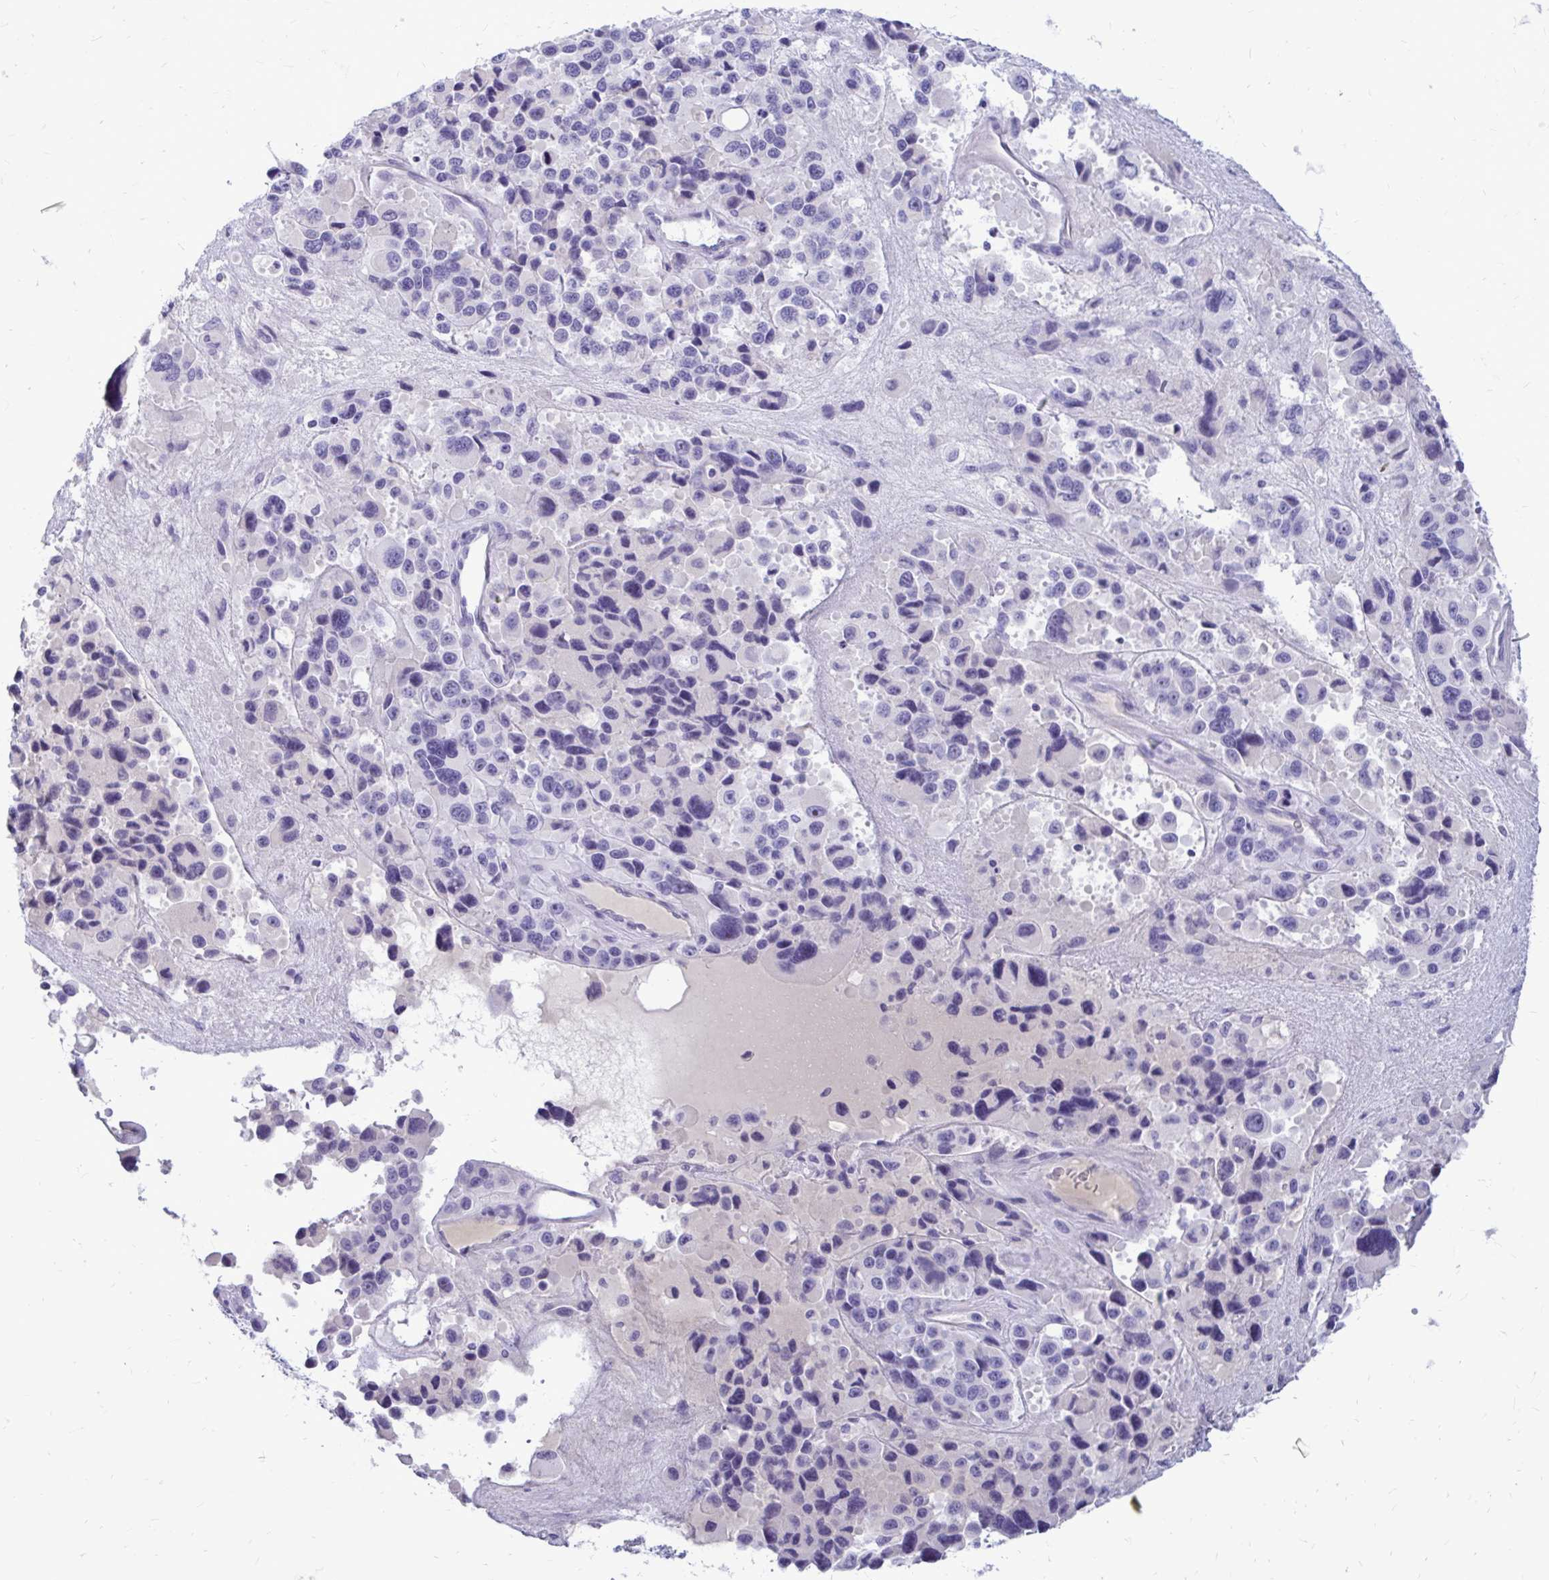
{"staining": {"intensity": "negative", "quantity": "none", "location": "none"}, "tissue": "melanoma", "cell_type": "Tumor cells", "image_type": "cancer", "snomed": [{"axis": "morphology", "description": "Malignant melanoma, Metastatic site"}, {"axis": "topography", "description": "Lymph node"}], "caption": "A micrograph of melanoma stained for a protein exhibits no brown staining in tumor cells.", "gene": "NANOGNB", "patient": {"sex": "female", "age": 65}}